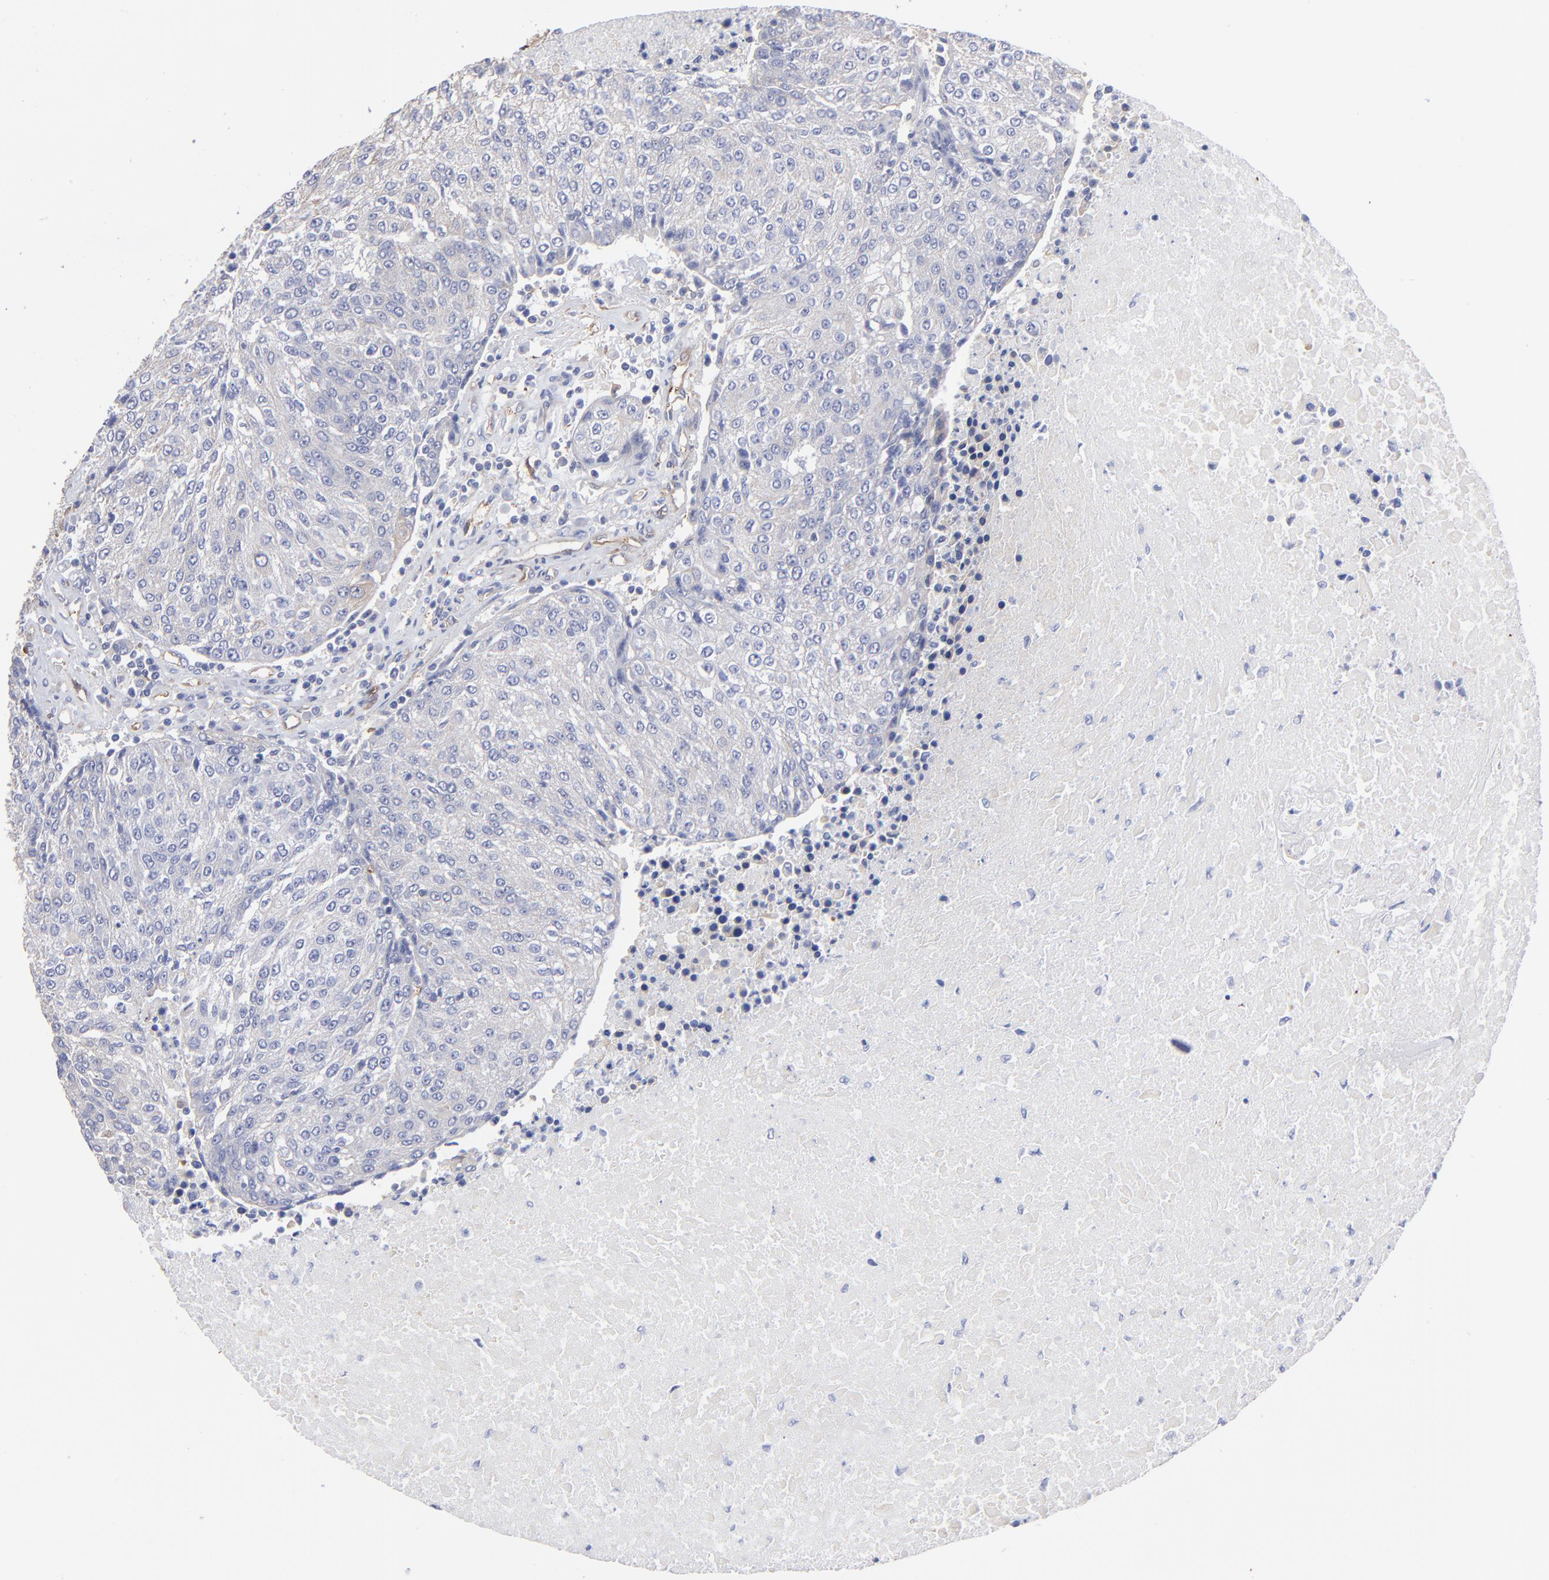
{"staining": {"intensity": "negative", "quantity": "none", "location": "none"}, "tissue": "urothelial cancer", "cell_type": "Tumor cells", "image_type": "cancer", "snomed": [{"axis": "morphology", "description": "Urothelial carcinoma, High grade"}, {"axis": "topography", "description": "Urinary bladder"}], "caption": "Protein analysis of urothelial carcinoma (high-grade) exhibits no significant staining in tumor cells.", "gene": "CILP", "patient": {"sex": "female", "age": 85}}